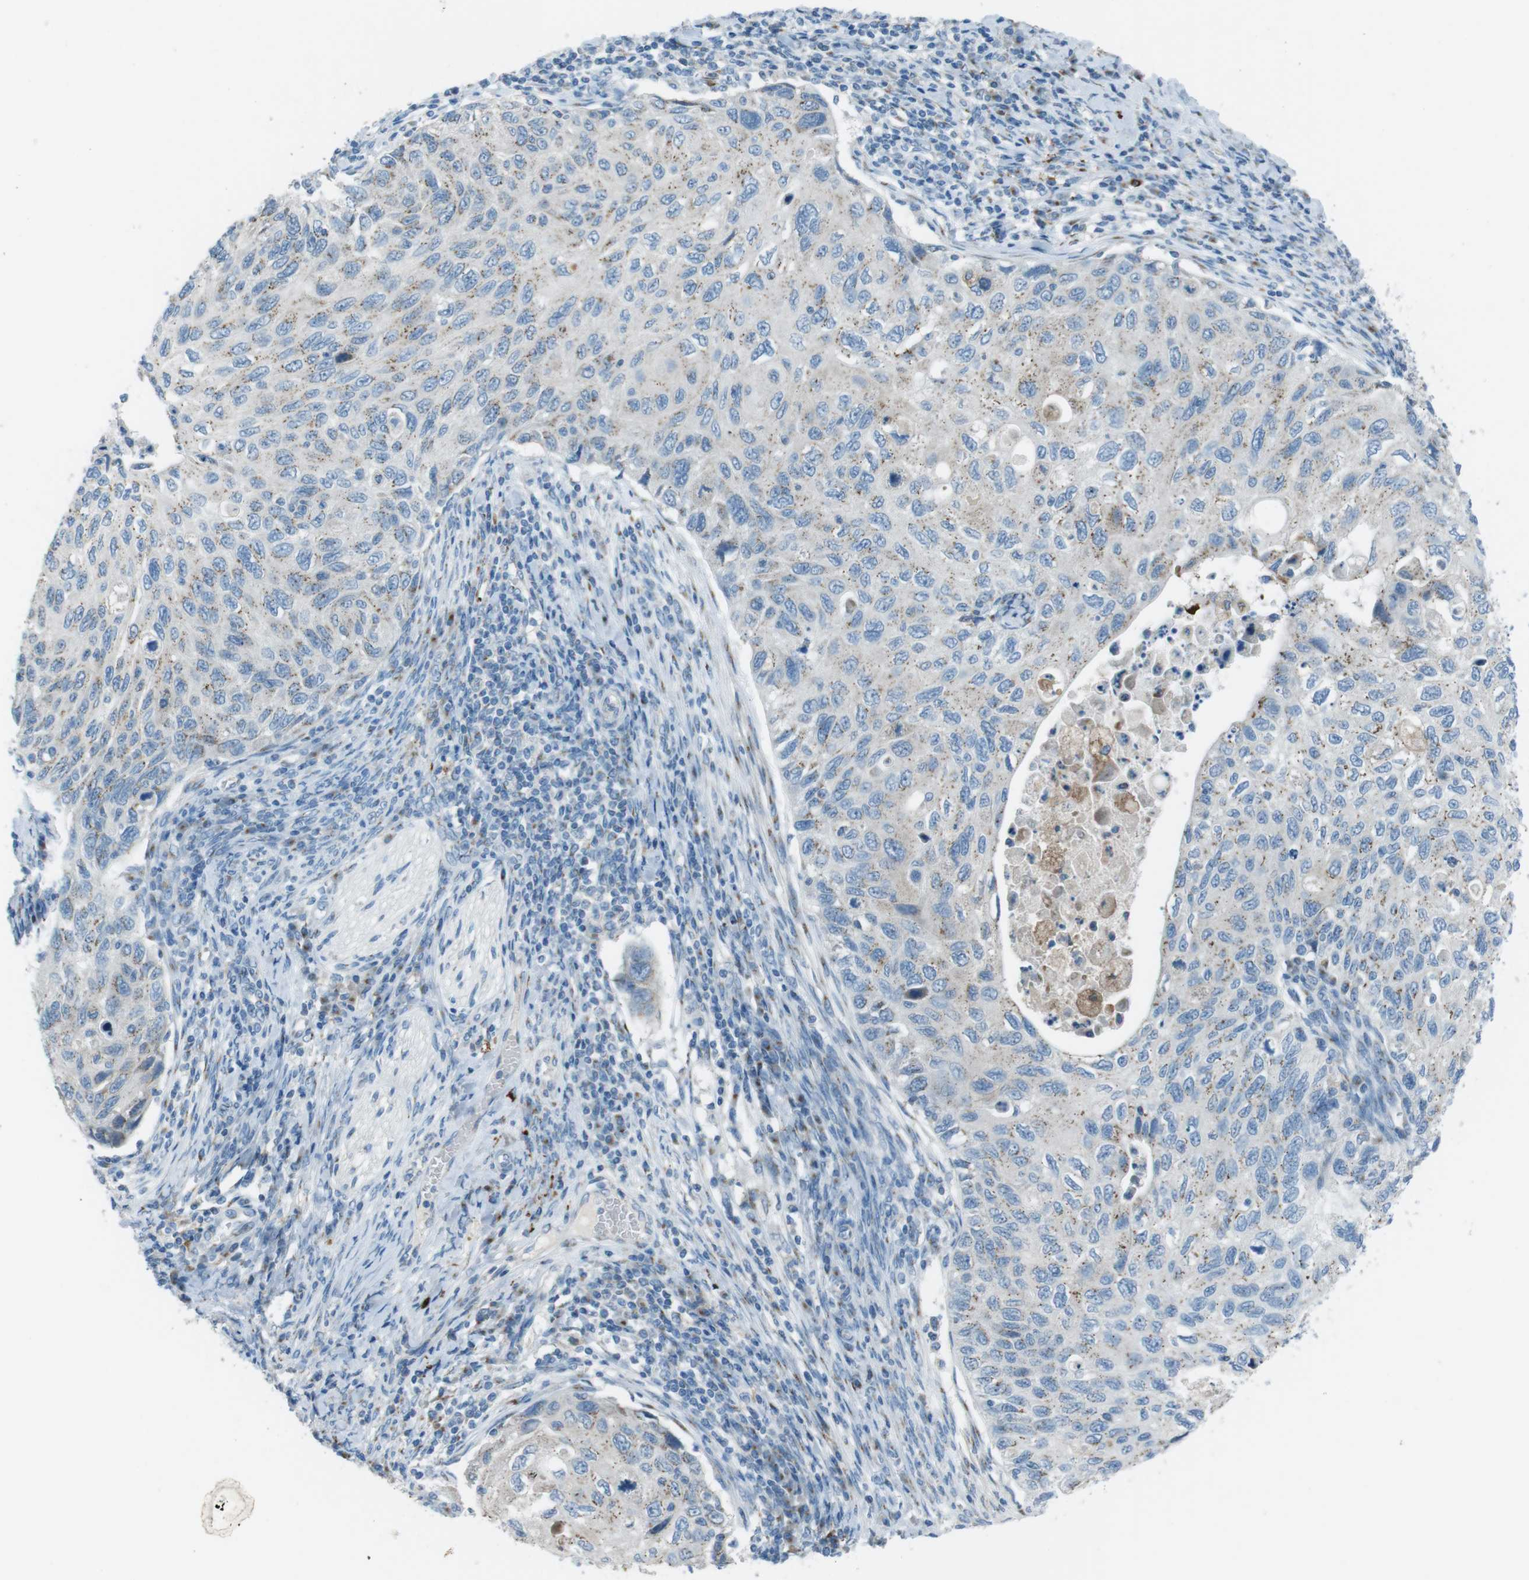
{"staining": {"intensity": "weak", "quantity": "25%-75%", "location": "cytoplasmic/membranous"}, "tissue": "cervical cancer", "cell_type": "Tumor cells", "image_type": "cancer", "snomed": [{"axis": "morphology", "description": "Squamous cell carcinoma, NOS"}, {"axis": "topography", "description": "Cervix"}], "caption": "The immunohistochemical stain highlights weak cytoplasmic/membranous expression in tumor cells of cervical cancer (squamous cell carcinoma) tissue. Nuclei are stained in blue.", "gene": "TXNDC15", "patient": {"sex": "female", "age": 70}}